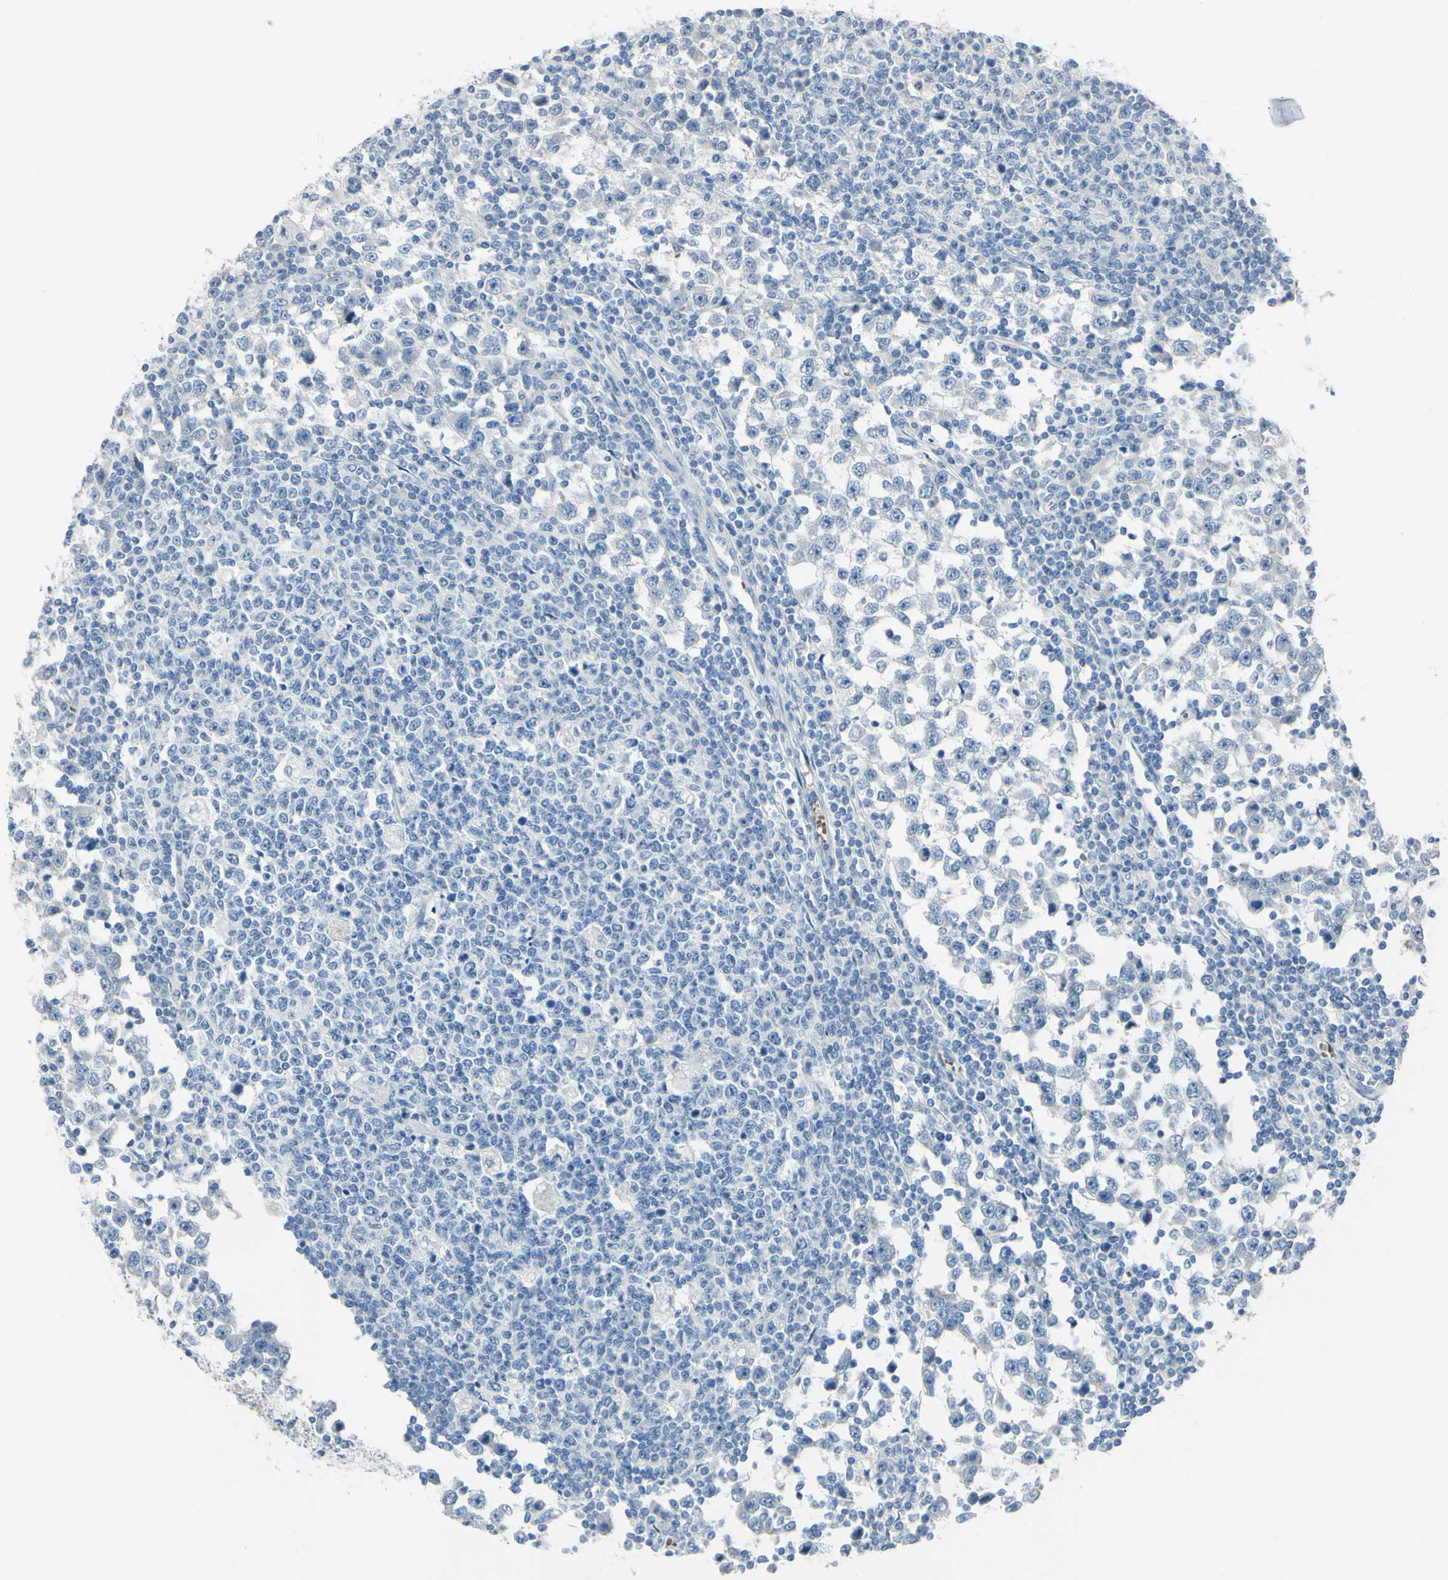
{"staining": {"intensity": "negative", "quantity": "none", "location": "none"}, "tissue": "testis cancer", "cell_type": "Tumor cells", "image_type": "cancer", "snomed": [{"axis": "morphology", "description": "Seminoma, NOS"}, {"axis": "topography", "description": "Testis"}], "caption": "Histopathology image shows no protein staining in tumor cells of testis seminoma tissue.", "gene": "NCBP2L", "patient": {"sex": "male", "age": 65}}